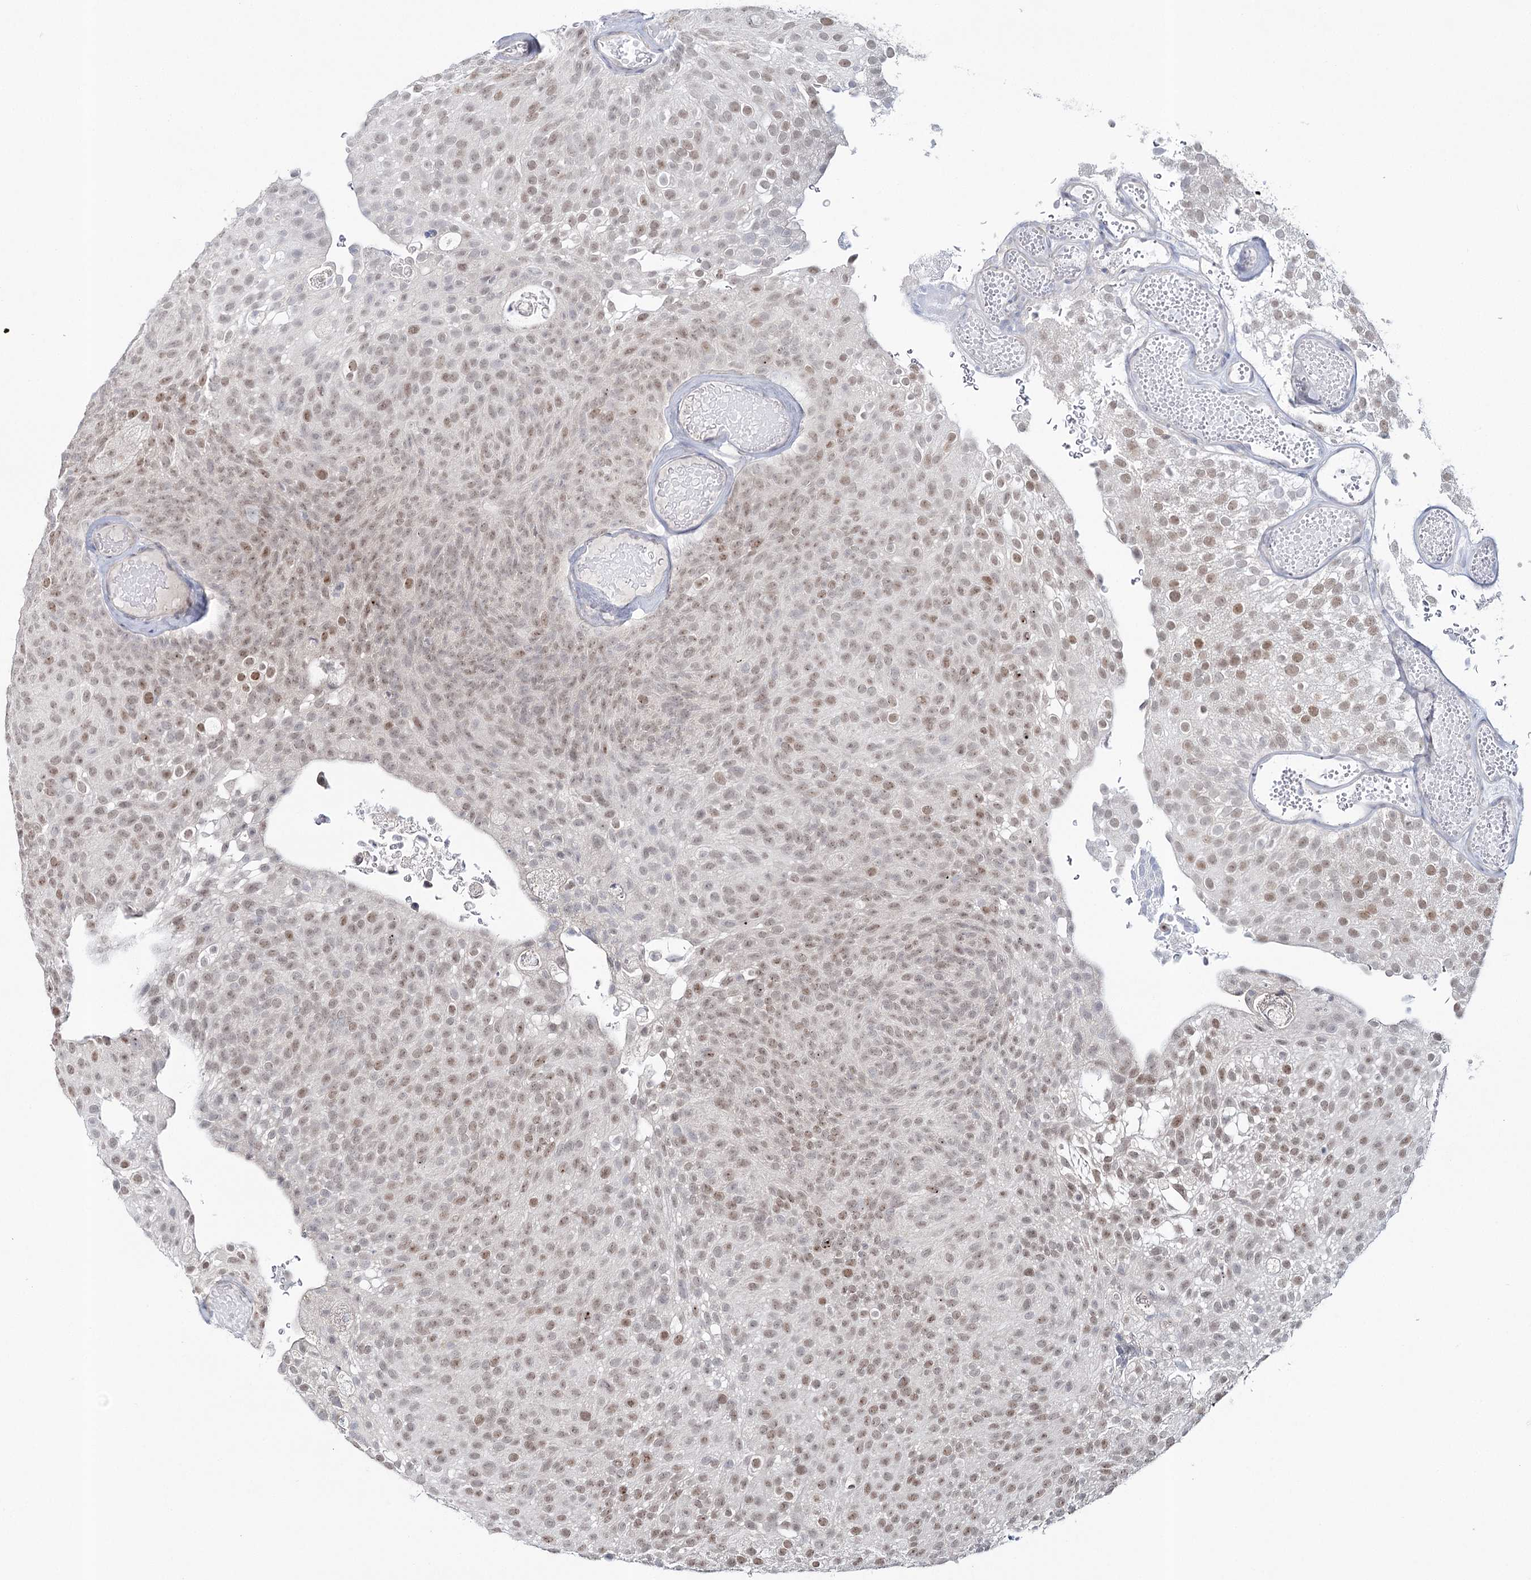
{"staining": {"intensity": "moderate", "quantity": "25%-75%", "location": "nuclear"}, "tissue": "urothelial cancer", "cell_type": "Tumor cells", "image_type": "cancer", "snomed": [{"axis": "morphology", "description": "Urothelial carcinoma, Low grade"}, {"axis": "topography", "description": "Urinary bladder"}], "caption": "The immunohistochemical stain shows moderate nuclear positivity in tumor cells of urothelial cancer tissue.", "gene": "ZC3H8", "patient": {"sex": "male", "age": 78}}